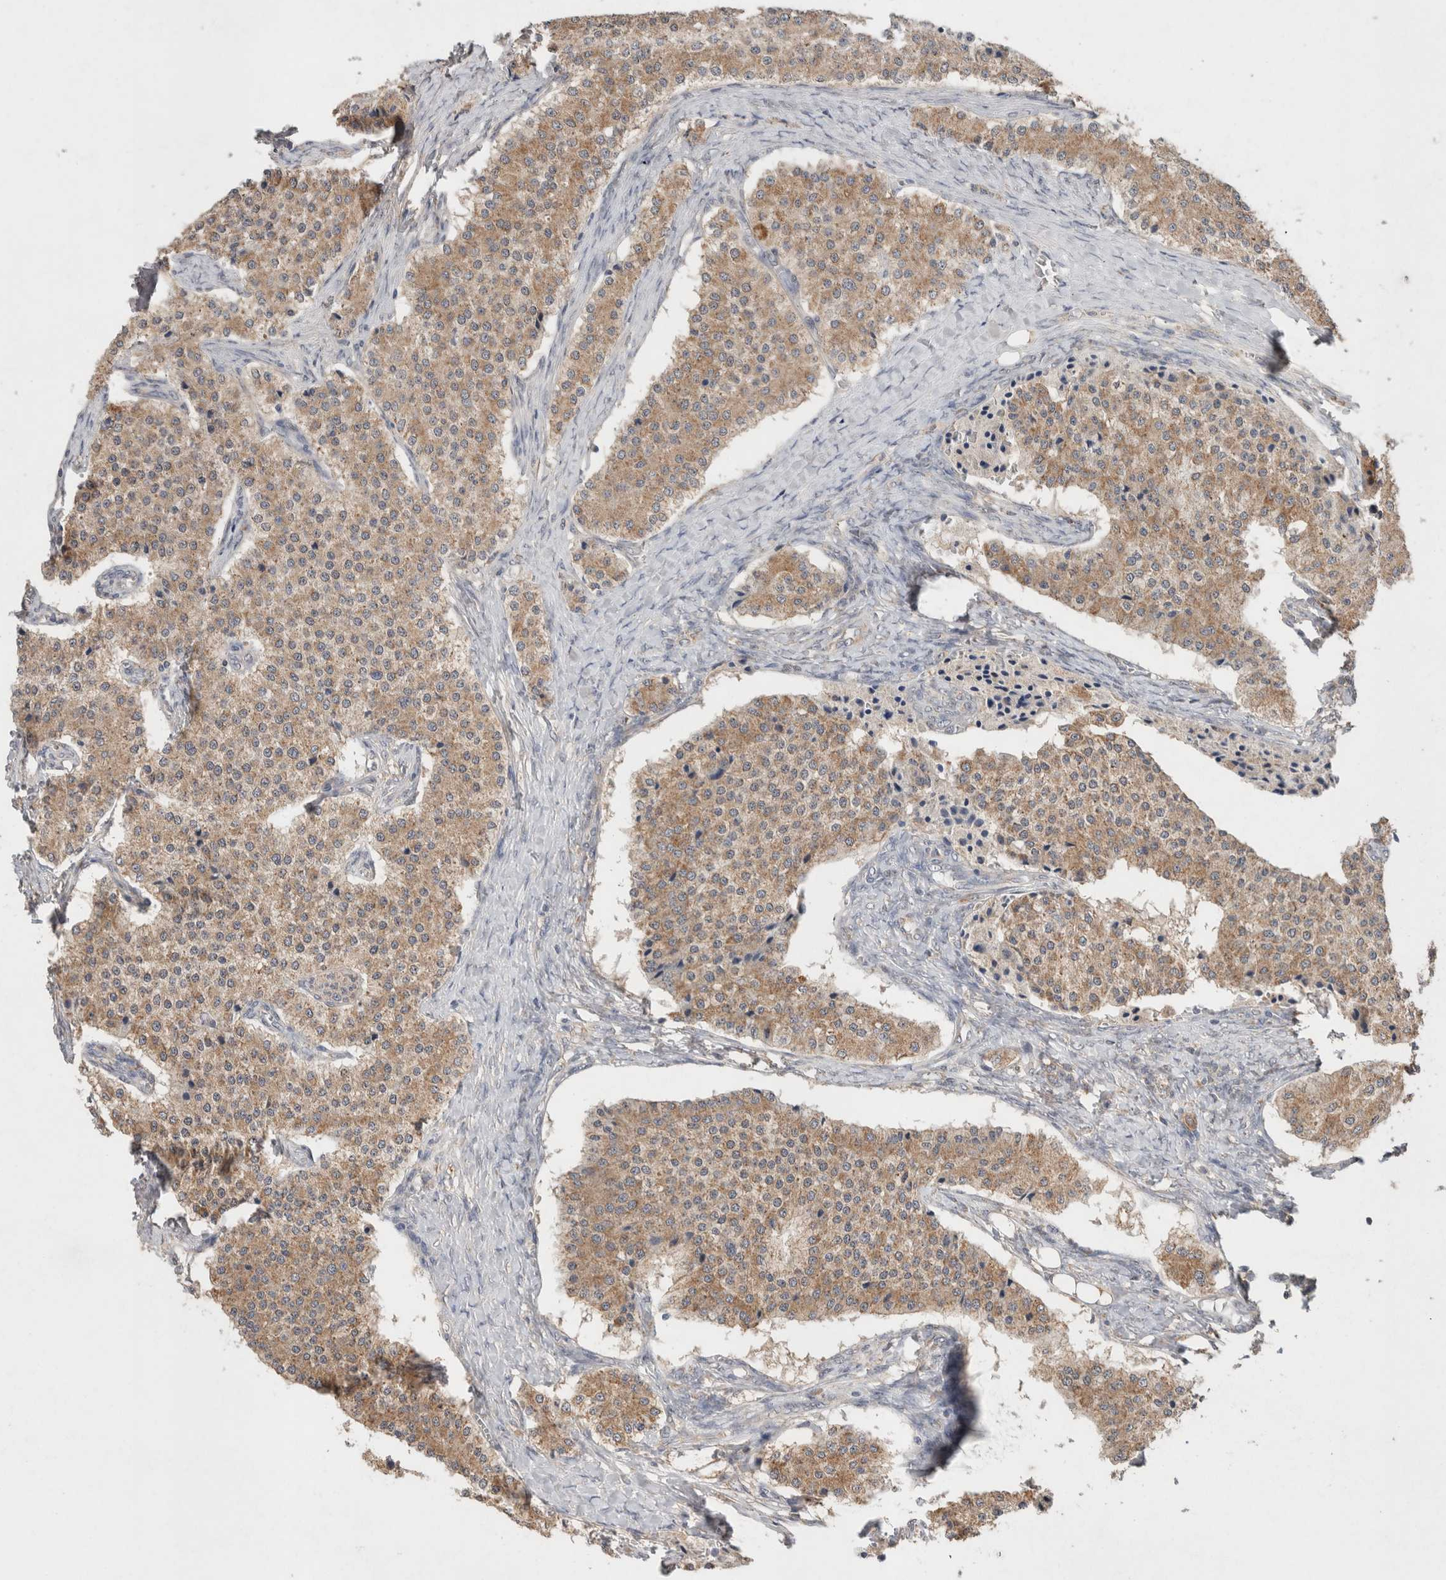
{"staining": {"intensity": "moderate", "quantity": ">75%", "location": "cytoplasmic/membranous"}, "tissue": "carcinoid", "cell_type": "Tumor cells", "image_type": "cancer", "snomed": [{"axis": "morphology", "description": "Carcinoid, malignant, NOS"}, {"axis": "topography", "description": "Colon"}], "caption": "Human malignant carcinoid stained with a protein marker demonstrates moderate staining in tumor cells.", "gene": "RAB14", "patient": {"sex": "female", "age": 52}}